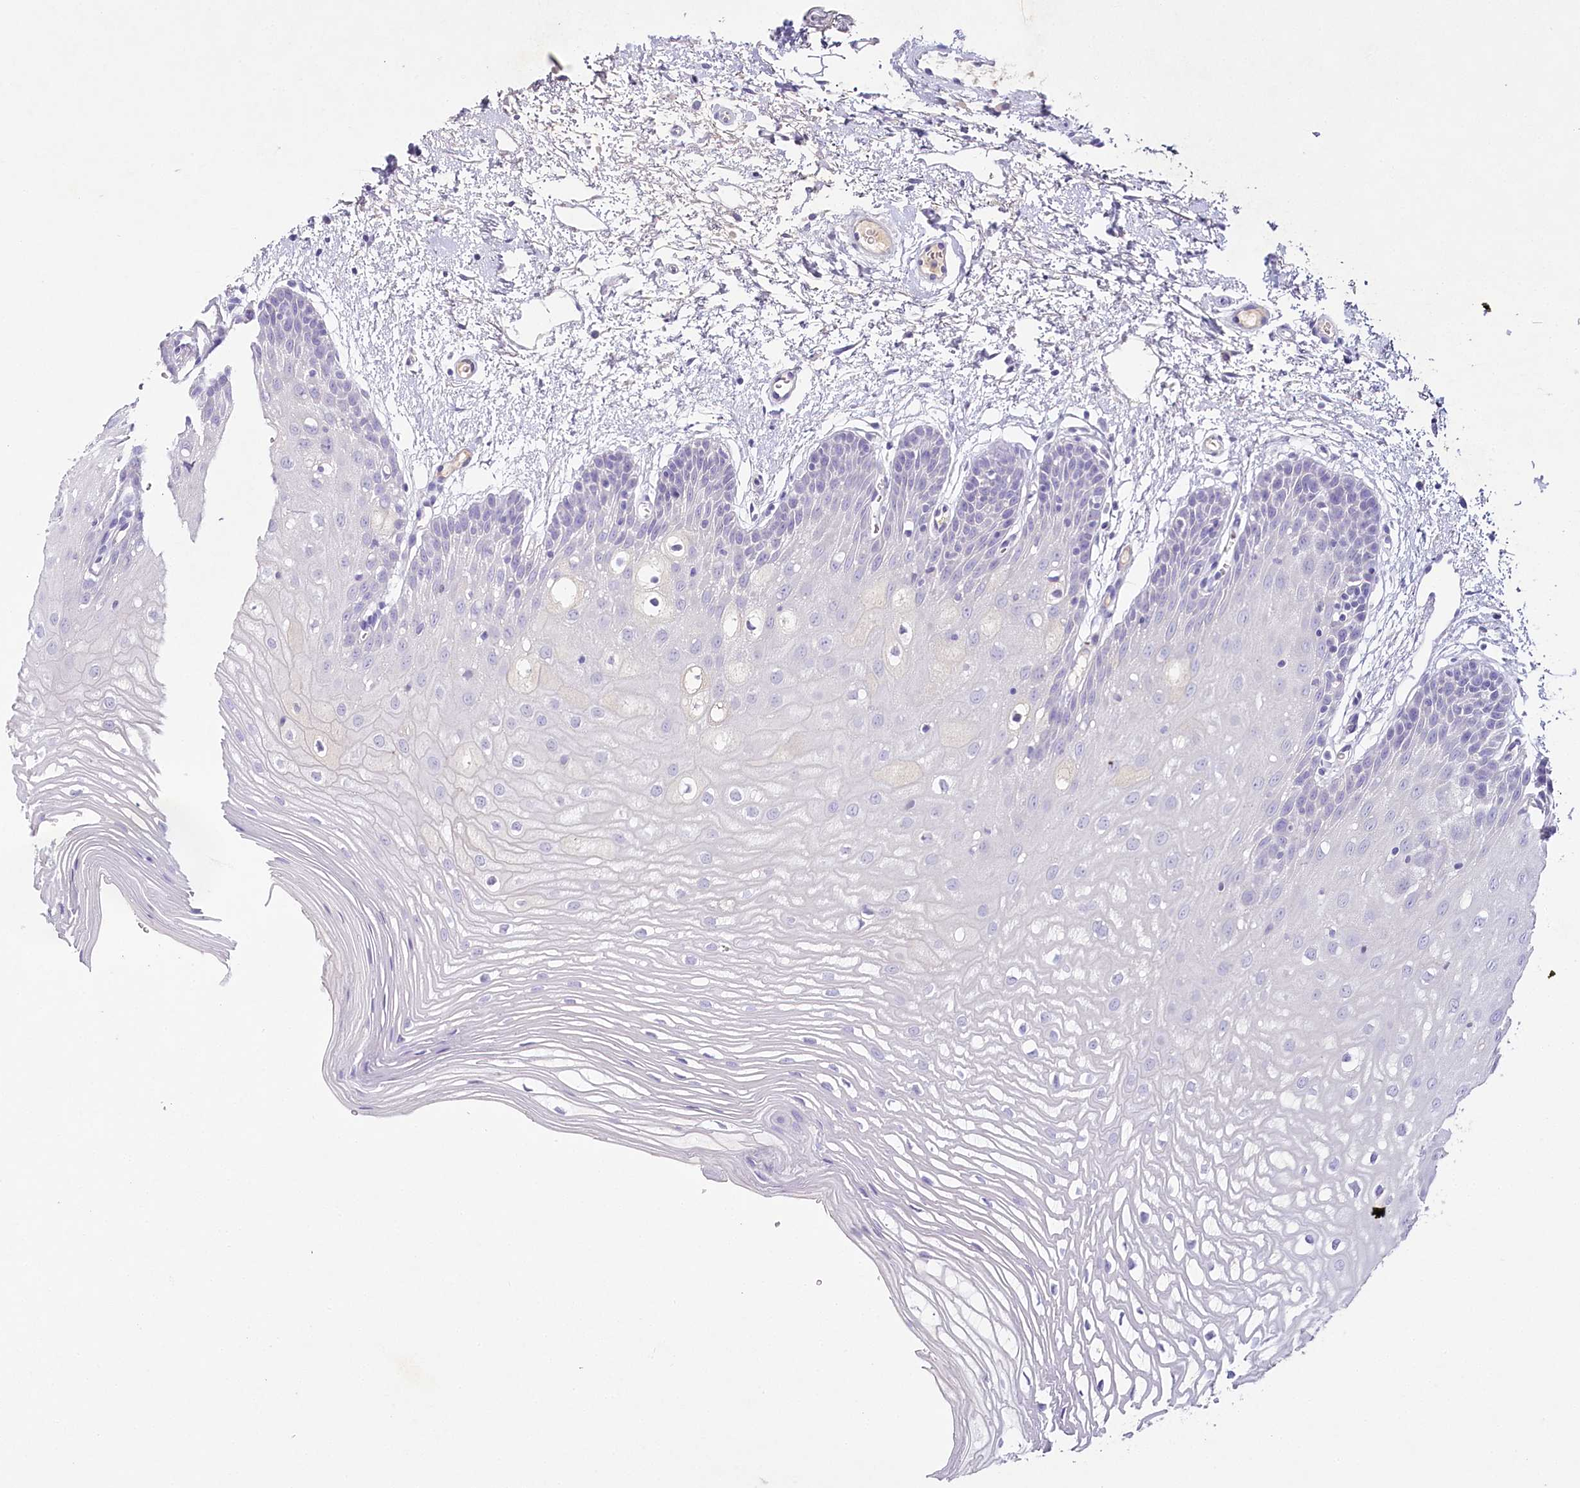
{"staining": {"intensity": "negative", "quantity": "none", "location": "none"}, "tissue": "oral mucosa", "cell_type": "Squamous epithelial cells", "image_type": "normal", "snomed": [{"axis": "morphology", "description": "Normal tissue, NOS"}, {"axis": "topography", "description": "Oral tissue"}, {"axis": "topography", "description": "Tounge, NOS"}], "caption": "The IHC photomicrograph has no significant positivity in squamous epithelial cells of oral mucosa. Nuclei are stained in blue.", "gene": "HPD", "patient": {"sex": "female", "age": 73}}